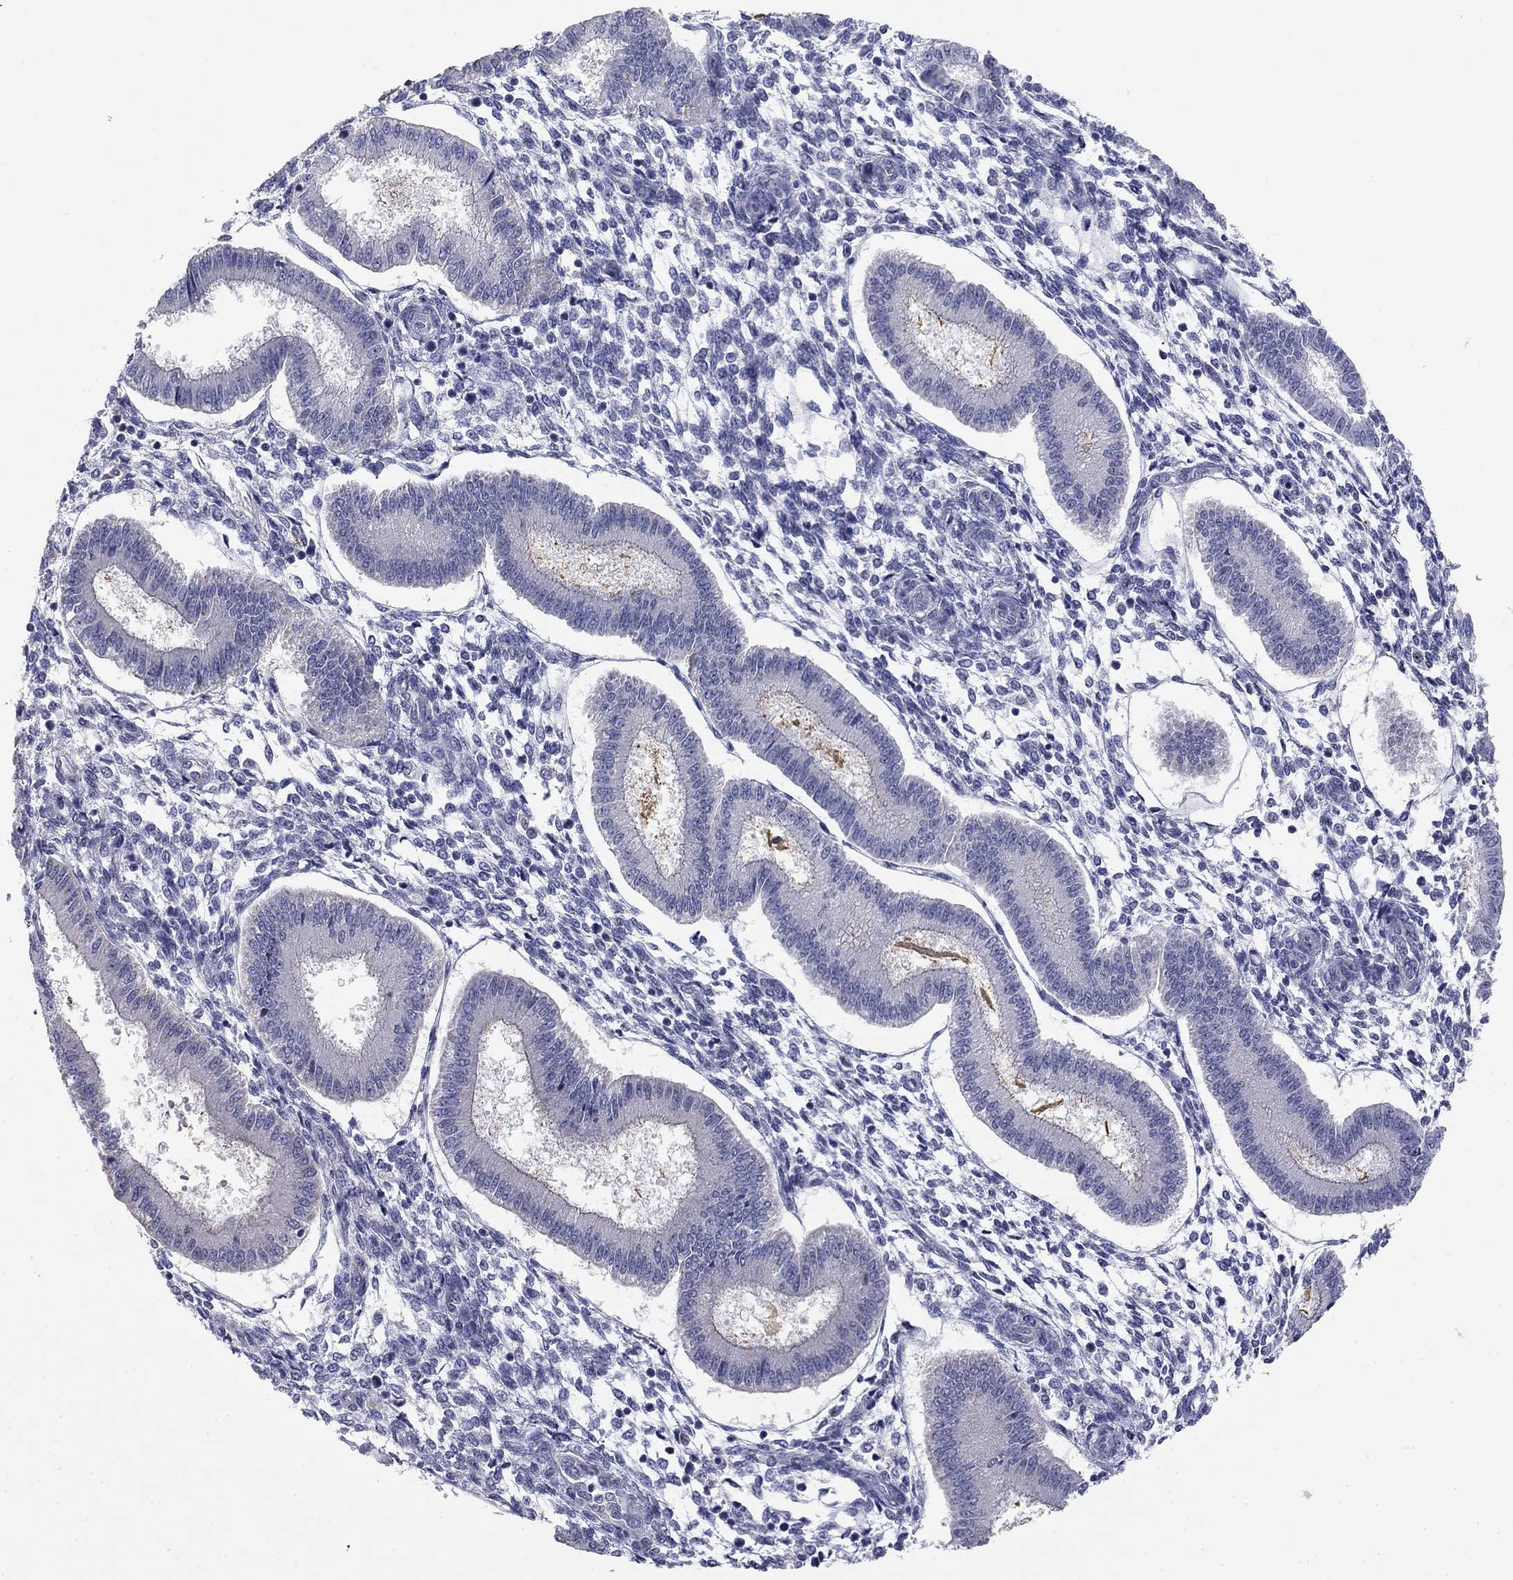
{"staining": {"intensity": "negative", "quantity": "none", "location": "none"}, "tissue": "endometrium", "cell_type": "Cells in endometrial stroma", "image_type": "normal", "snomed": [{"axis": "morphology", "description": "Normal tissue, NOS"}, {"axis": "topography", "description": "Endometrium"}], "caption": "Cells in endometrial stroma are negative for brown protein staining in unremarkable endometrium.", "gene": "SEPTIN3", "patient": {"sex": "female", "age": 43}}